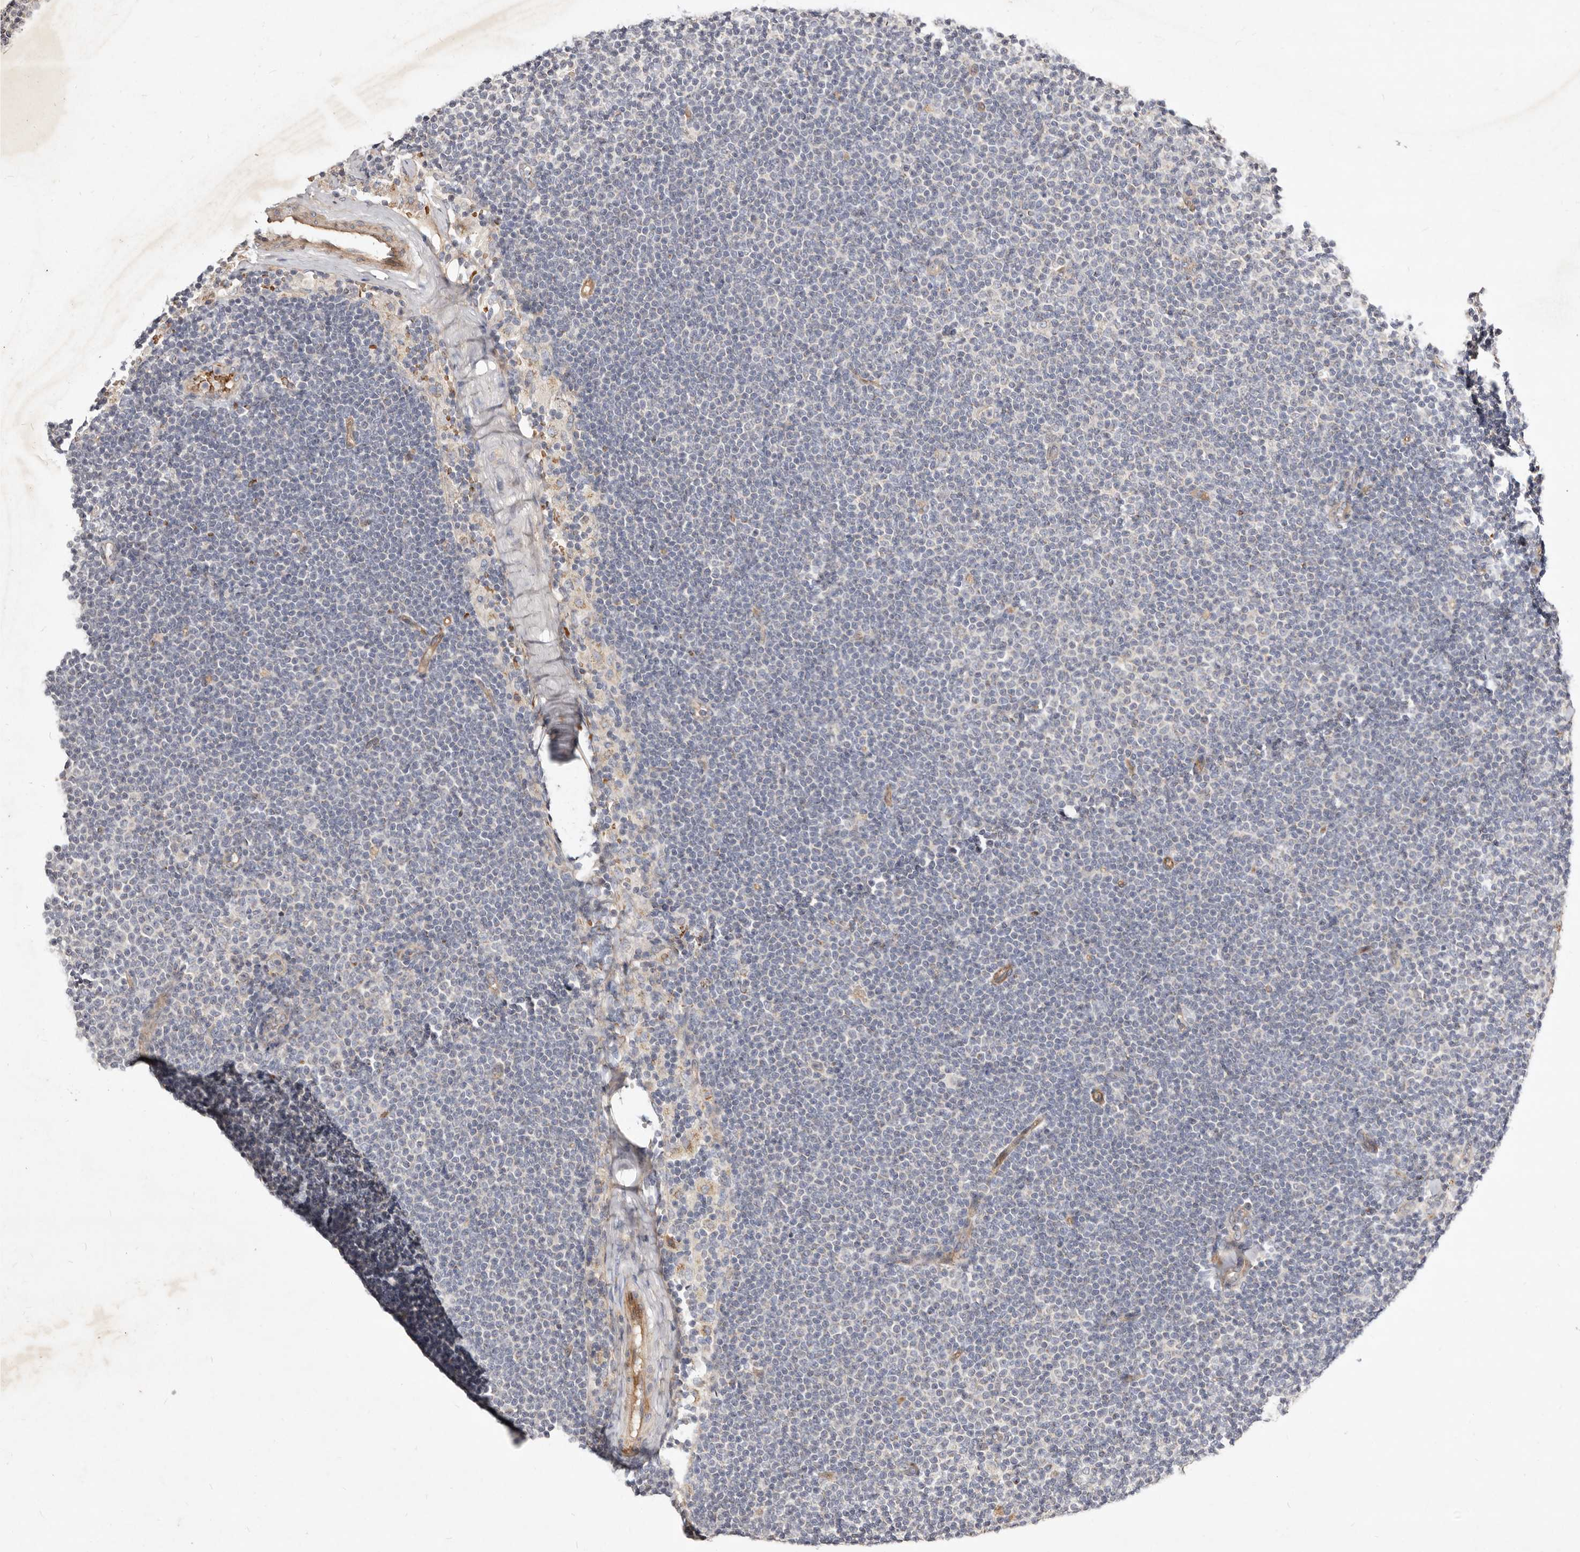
{"staining": {"intensity": "negative", "quantity": "none", "location": "none"}, "tissue": "lymphoma", "cell_type": "Tumor cells", "image_type": "cancer", "snomed": [{"axis": "morphology", "description": "Malignant lymphoma, non-Hodgkin's type, Low grade"}, {"axis": "topography", "description": "Lymph node"}], "caption": "The IHC photomicrograph has no significant expression in tumor cells of lymphoma tissue.", "gene": "SLC25A20", "patient": {"sex": "female", "age": 53}}